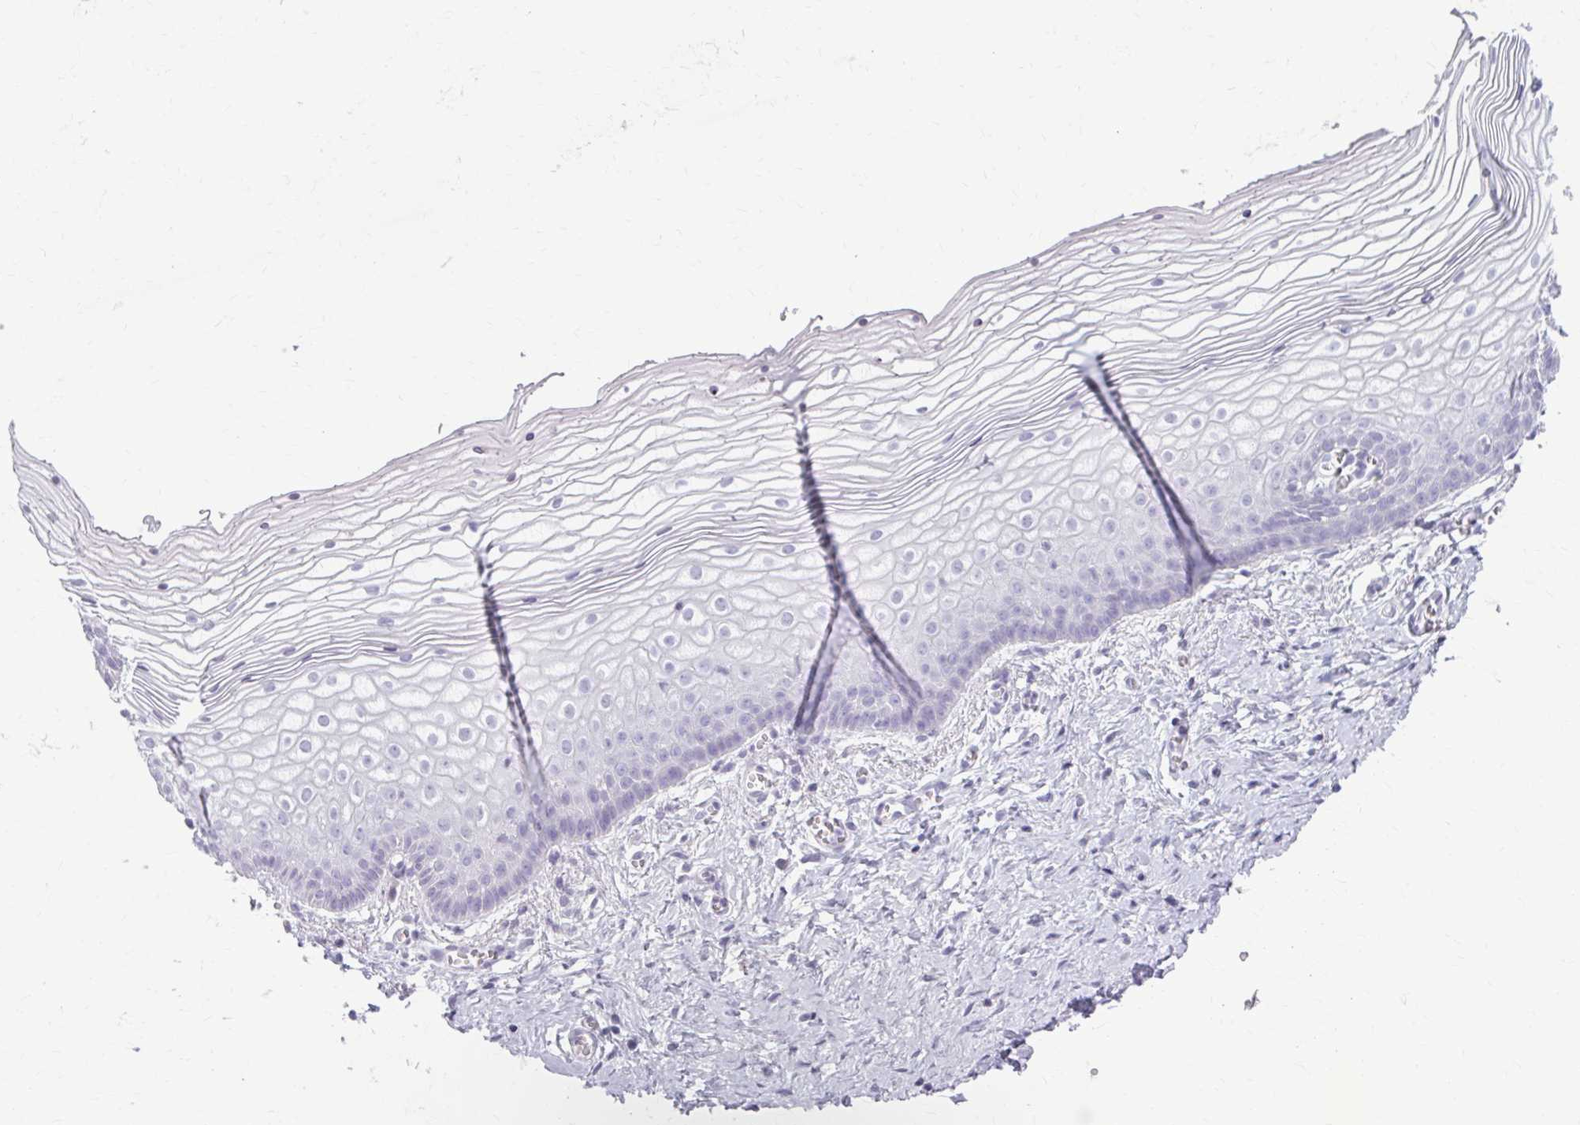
{"staining": {"intensity": "negative", "quantity": "none", "location": "none"}, "tissue": "vagina", "cell_type": "Squamous epithelial cells", "image_type": "normal", "snomed": [{"axis": "morphology", "description": "Normal tissue, NOS"}, {"axis": "topography", "description": "Vagina"}], "caption": "Squamous epithelial cells are negative for protein expression in unremarkable human vagina. (Brightfield microscopy of DAB IHC at high magnification).", "gene": "OR4B1", "patient": {"sex": "female", "age": 56}}